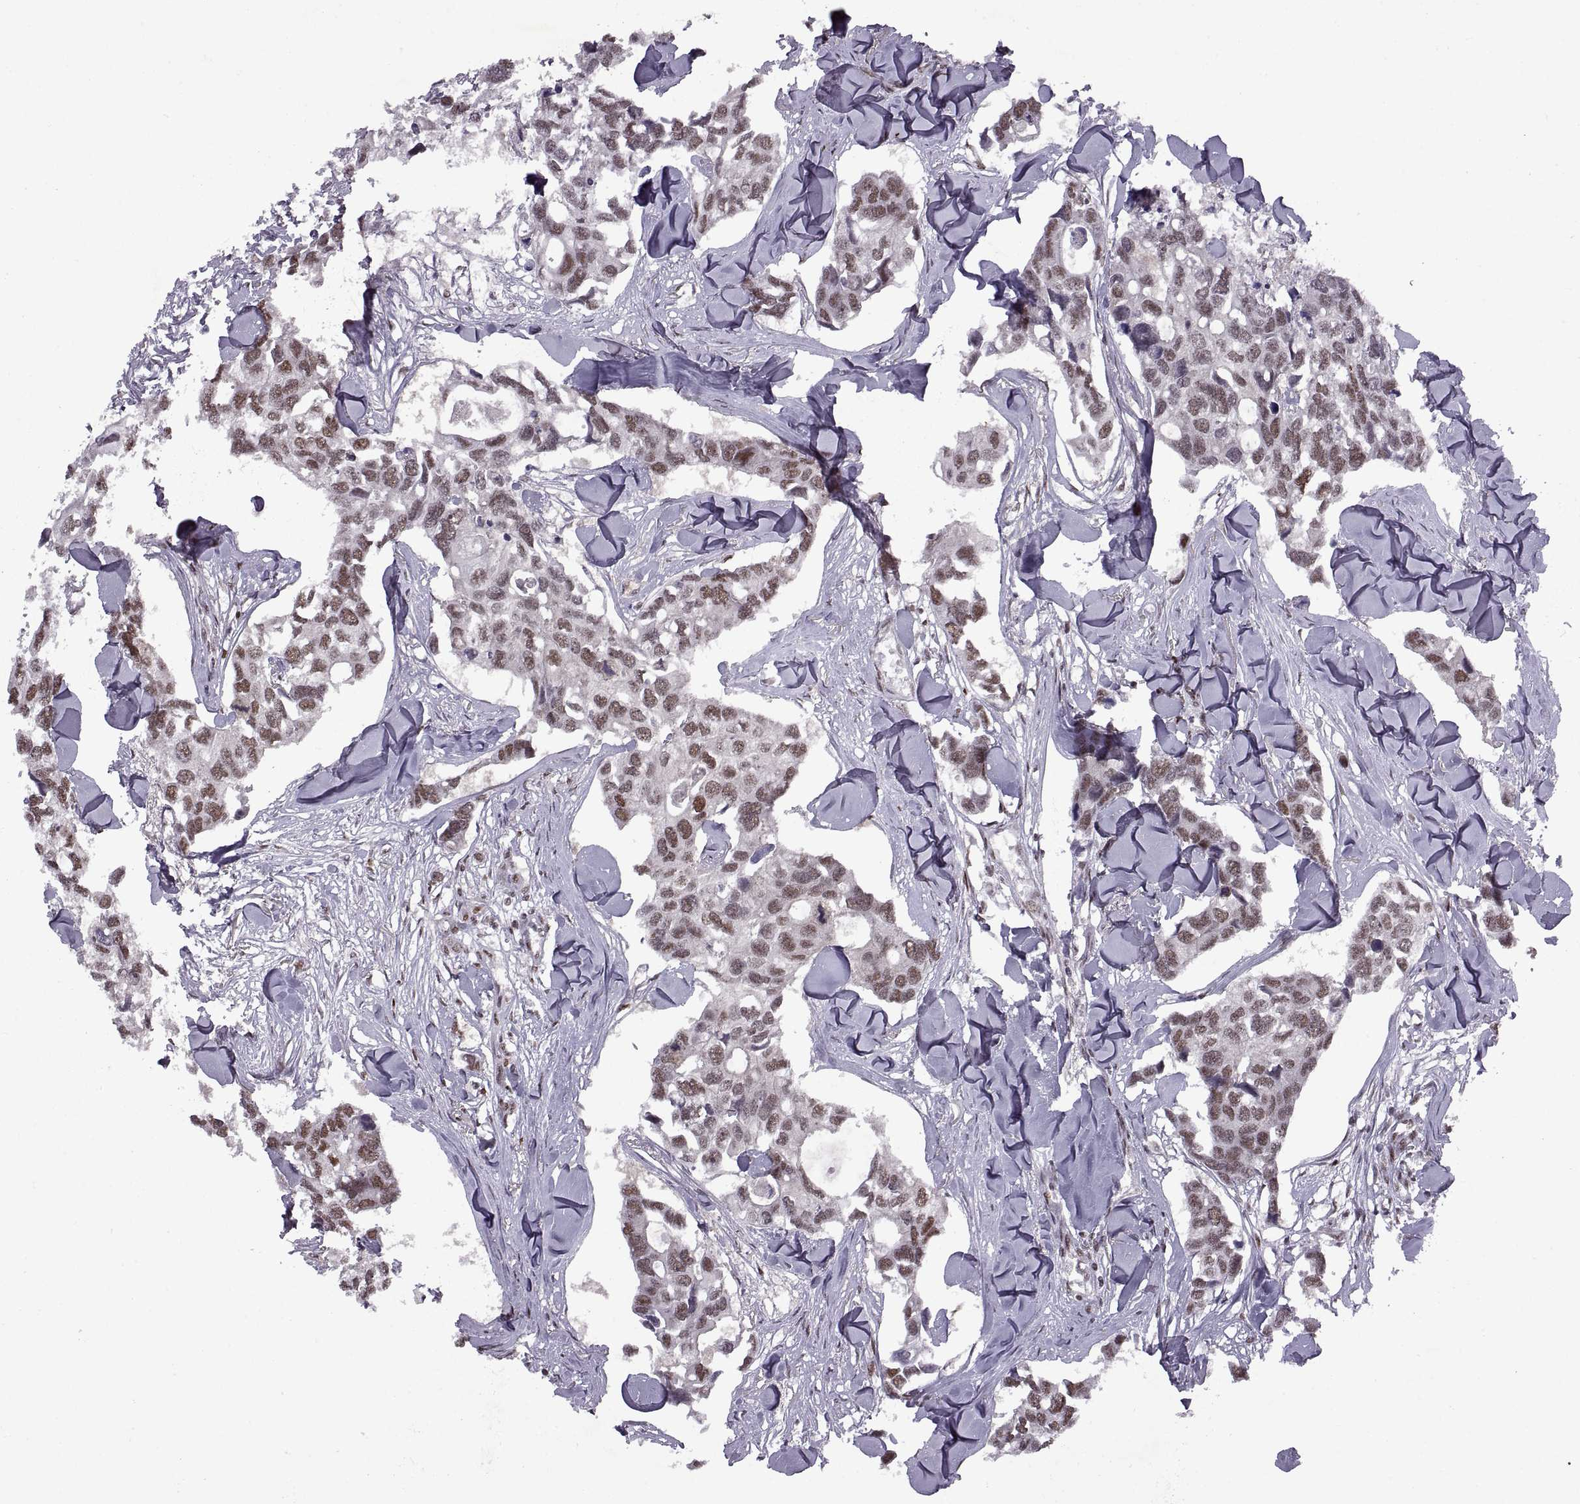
{"staining": {"intensity": "moderate", "quantity": ">75%", "location": "nuclear"}, "tissue": "breast cancer", "cell_type": "Tumor cells", "image_type": "cancer", "snomed": [{"axis": "morphology", "description": "Duct carcinoma"}, {"axis": "topography", "description": "Breast"}], "caption": "Tumor cells reveal moderate nuclear expression in about >75% of cells in breast cancer.", "gene": "MT1E", "patient": {"sex": "female", "age": 83}}